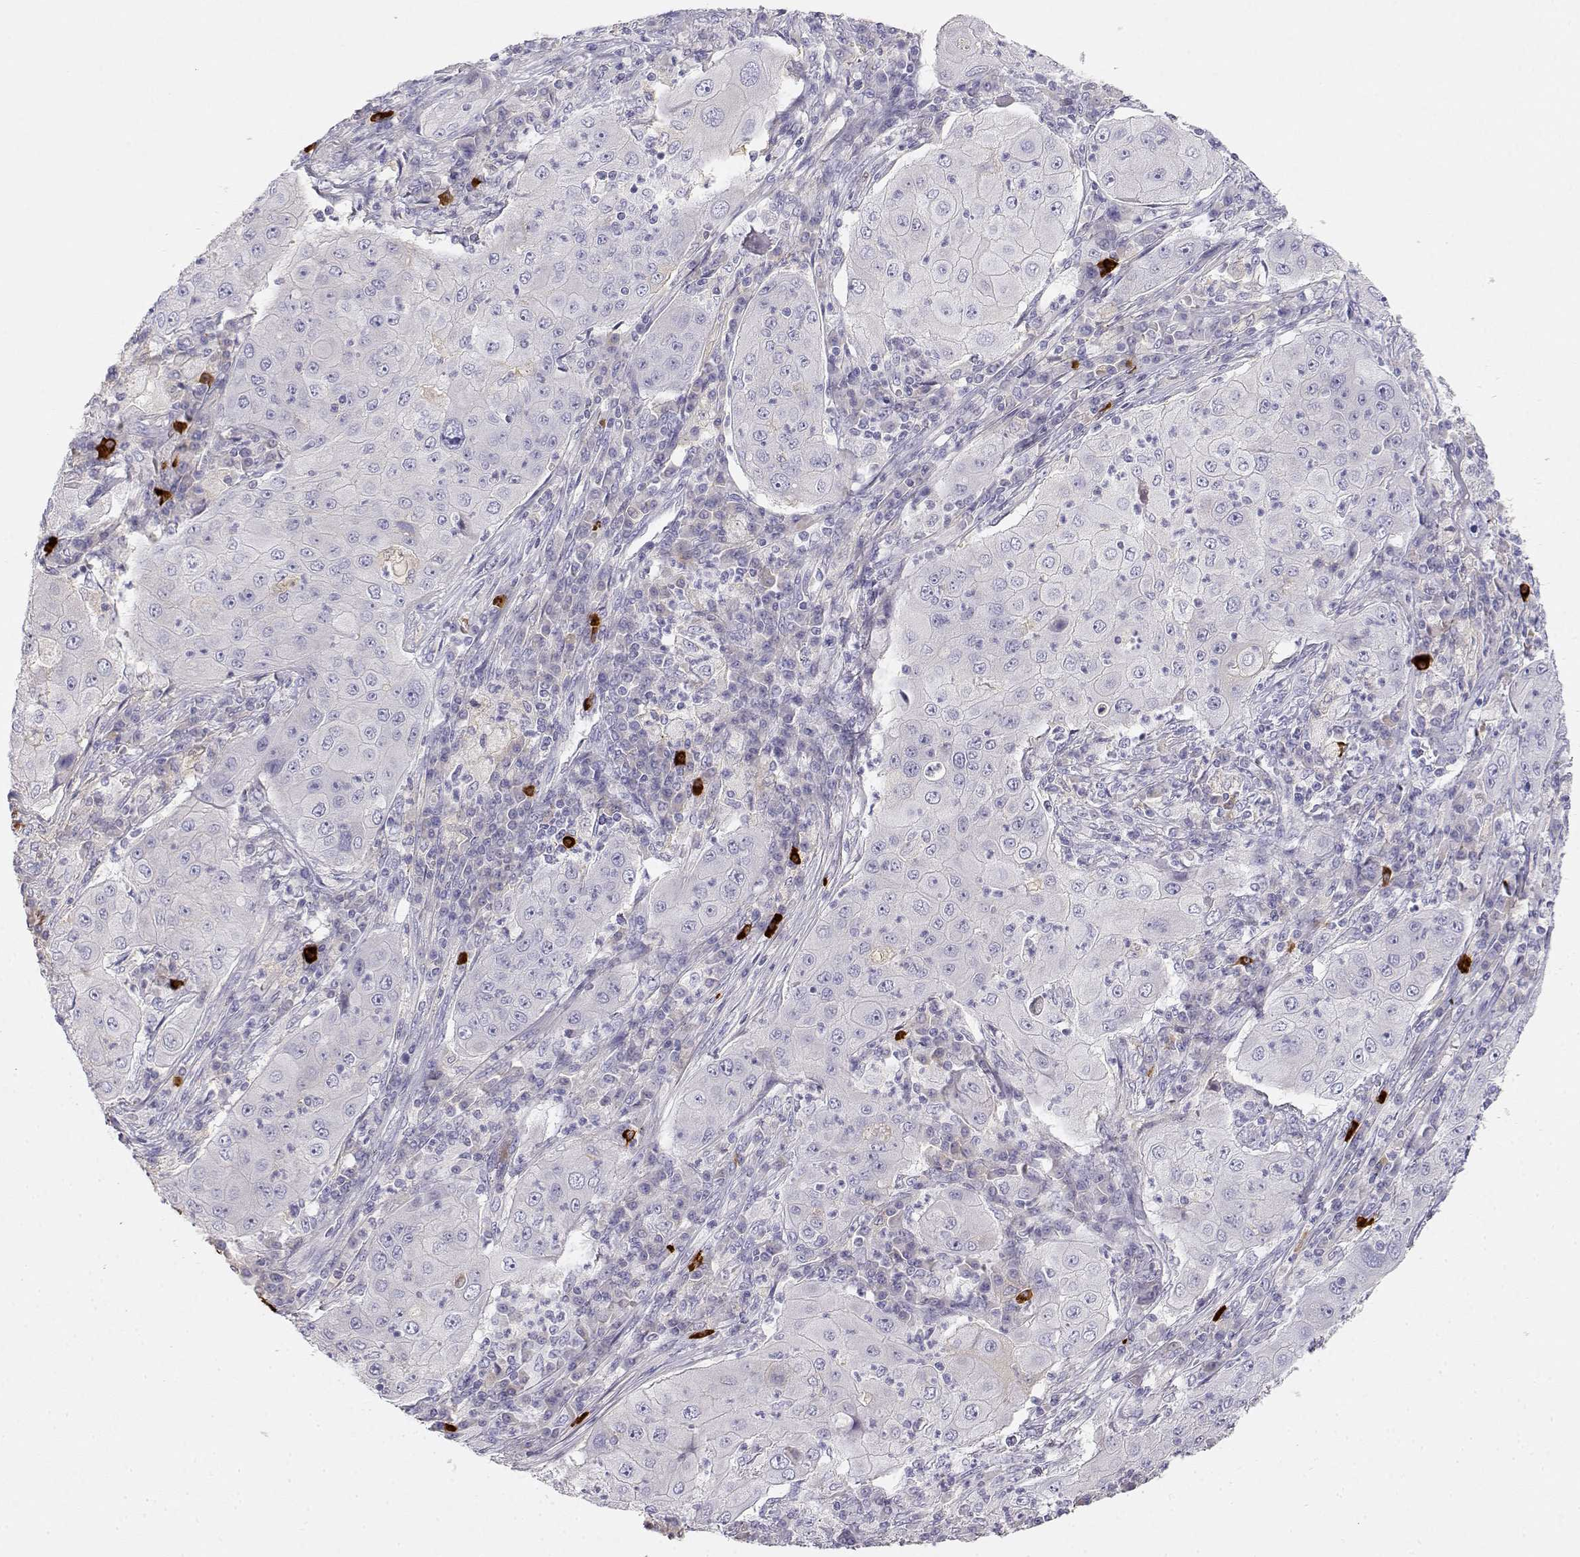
{"staining": {"intensity": "negative", "quantity": "none", "location": "none"}, "tissue": "lung cancer", "cell_type": "Tumor cells", "image_type": "cancer", "snomed": [{"axis": "morphology", "description": "Squamous cell carcinoma, NOS"}, {"axis": "topography", "description": "Lung"}], "caption": "Histopathology image shows no protein staining in tumor cells of lung cancer (squamous cell carcinoma) tissue.", "gene": "GPR174", "patient": {"sex": "female", "age": 59}}